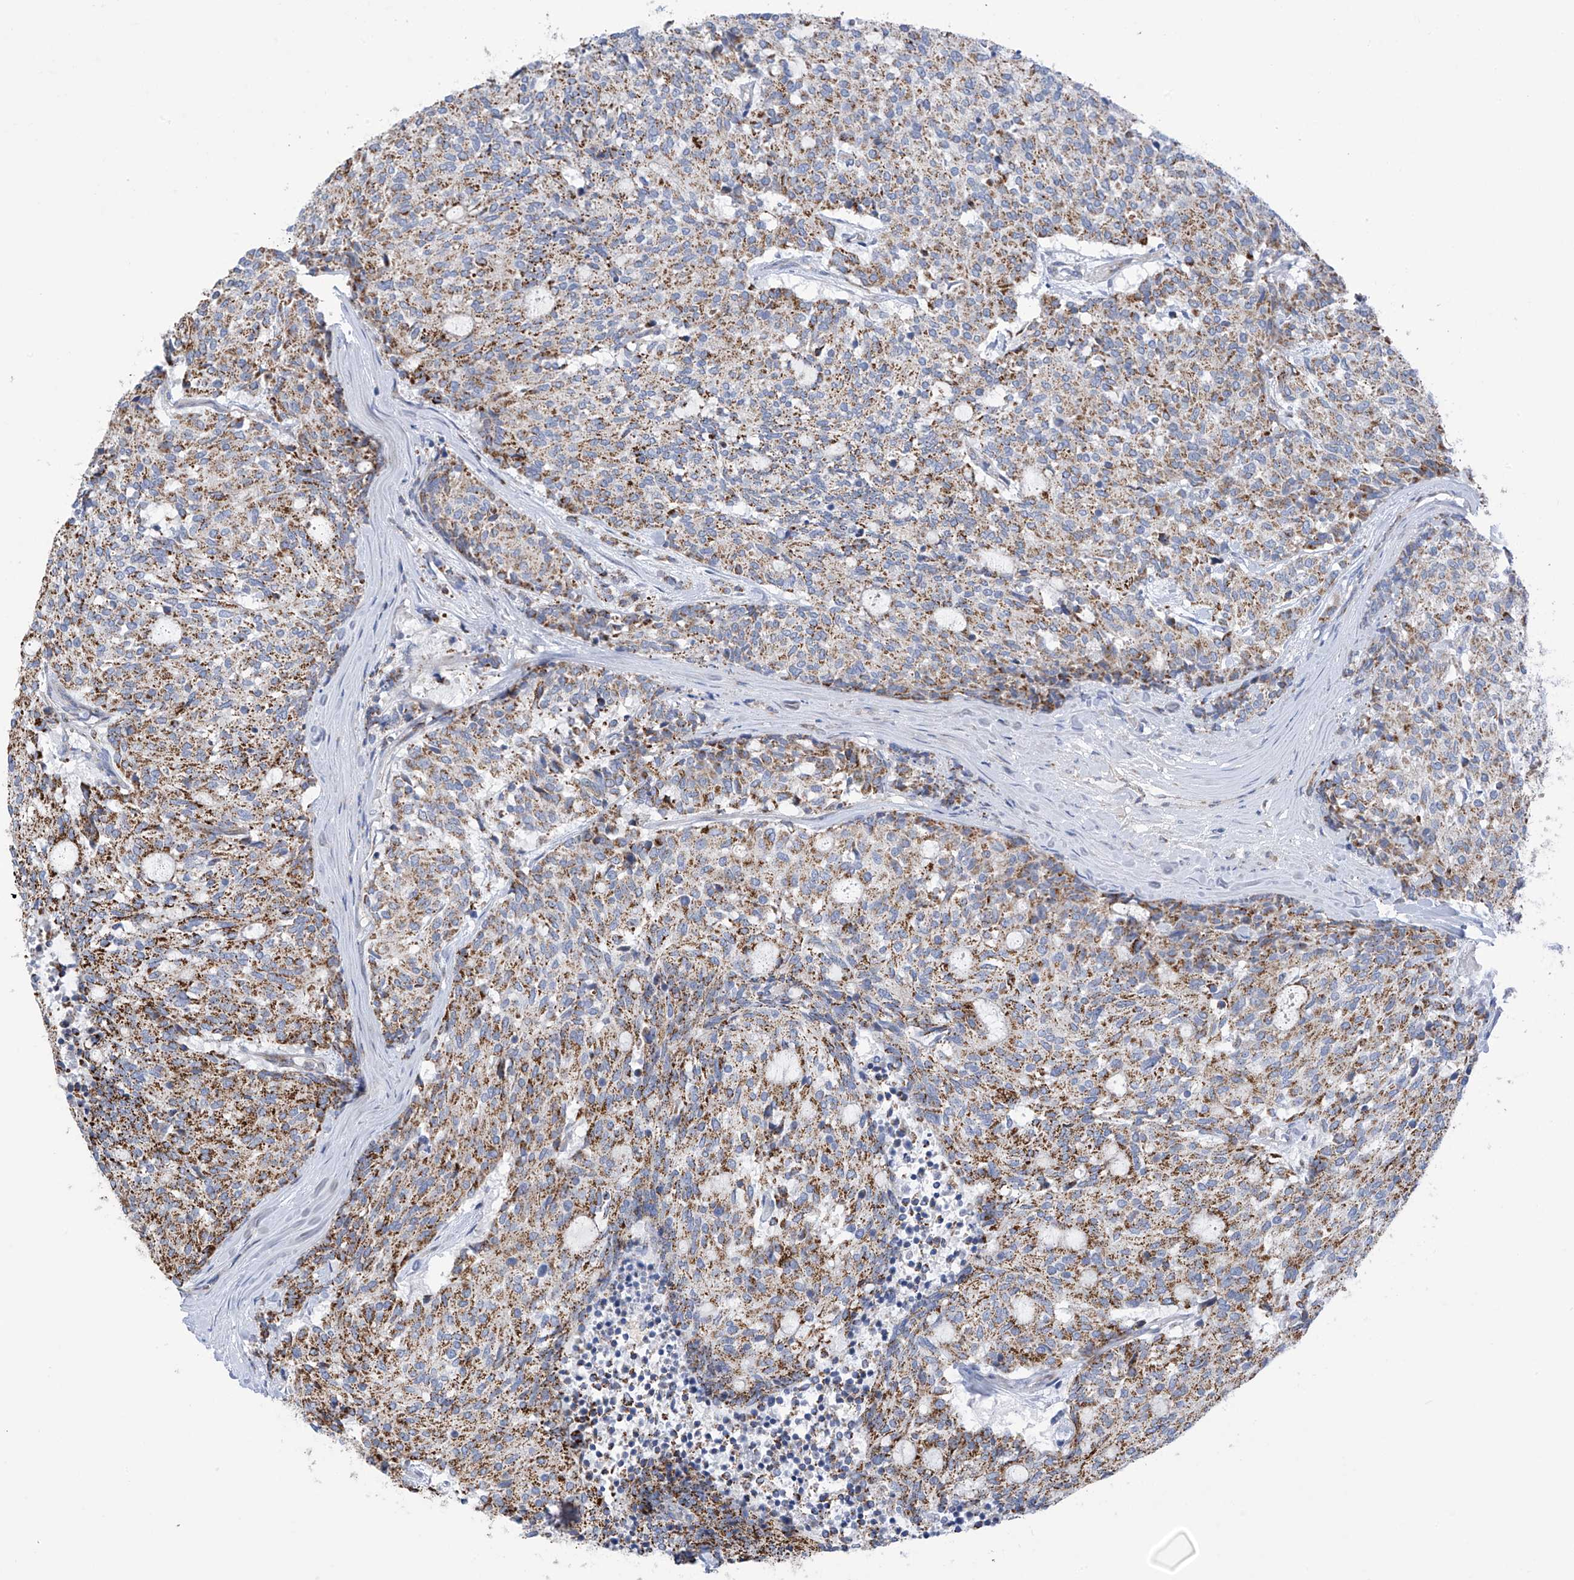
{"staining": {"intensity": "moderate", "quantity": ">75%", "location": "cytoplasmic/membranous"}, "tissue": "carcinoid", "cell_type": "Tumor cells", "image_type": "cancer", "snomed": [{"axis": "morphology", "description": "Carcinoid, malignant, NOS"}, {"axis": "topography", "description": "Pancreas"}], "caption": "Protein staining of carcinoid (malignant) tissue exhibits moderate cytoplasmic/membranous positivity in approximately >75% of tumor cells. (DAB (3,3'-diaminobenzidine) = brown stain, brightfield microscopy at high magnification).", "gene": "EIF5B", "patient": {"sex": "female", "age": 54}}